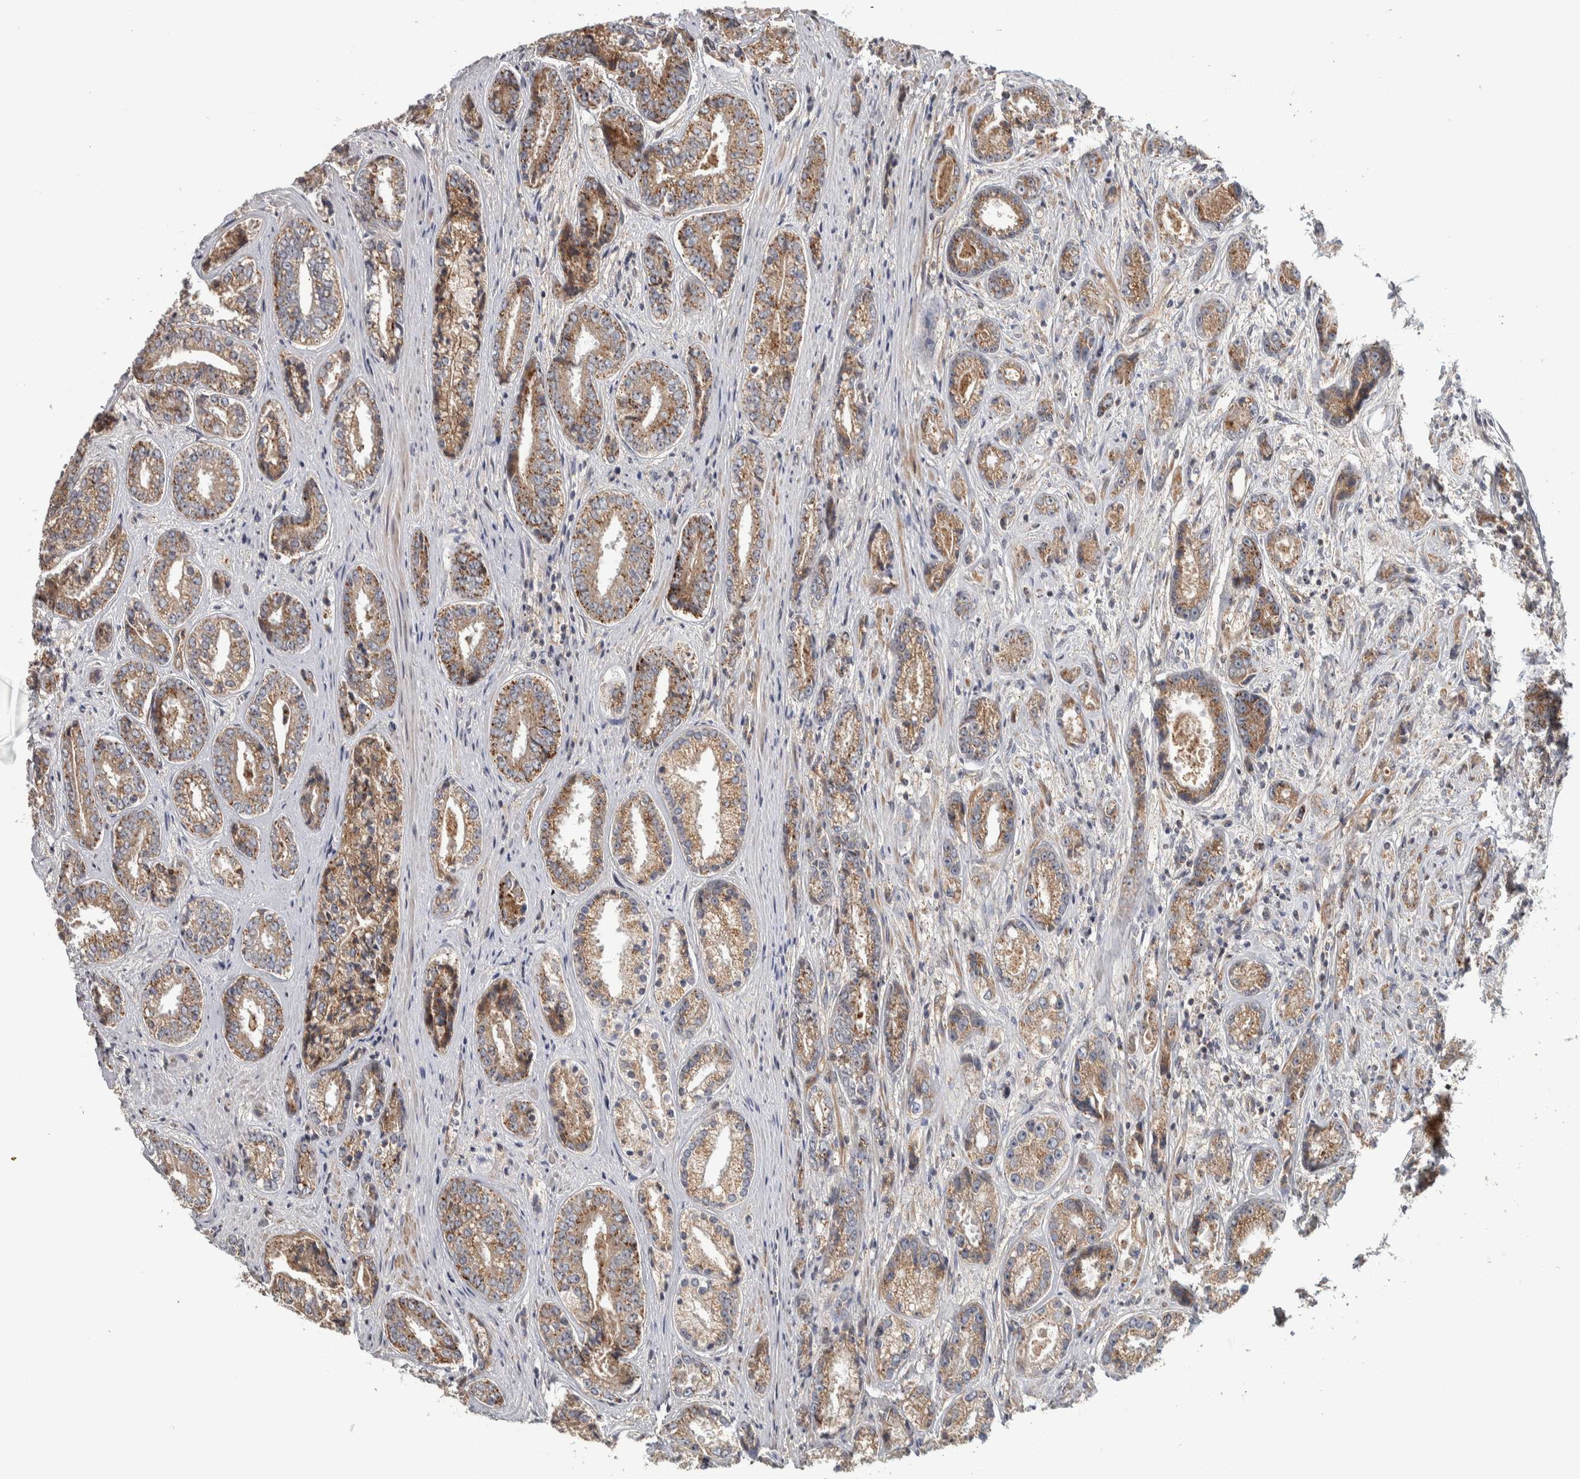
{"staining": {"intensity": "moderate", "quantity": ">75%", "location": "cytoplasmic/membranous"}, "tissue": "prostate cancer", "cell_type": "Tumor cells", "image_type": "cancer", "snomed": [{"axis": "morphology", "description": "Adenocarcinoma, High grade"}, {"axis": "topography", "description": "Prostate"}], "caption": "IHC of human prostate cancer shows medium levels of moderate cytoplasmic/membranous expression in about >75% of tumor cells. (DAB (3,3'-diaminobenzidine) IHC with brightfield microscopy, high magnification).", "gene": "CHMP4C", "patient": {"sex": "male", "age": 61}}